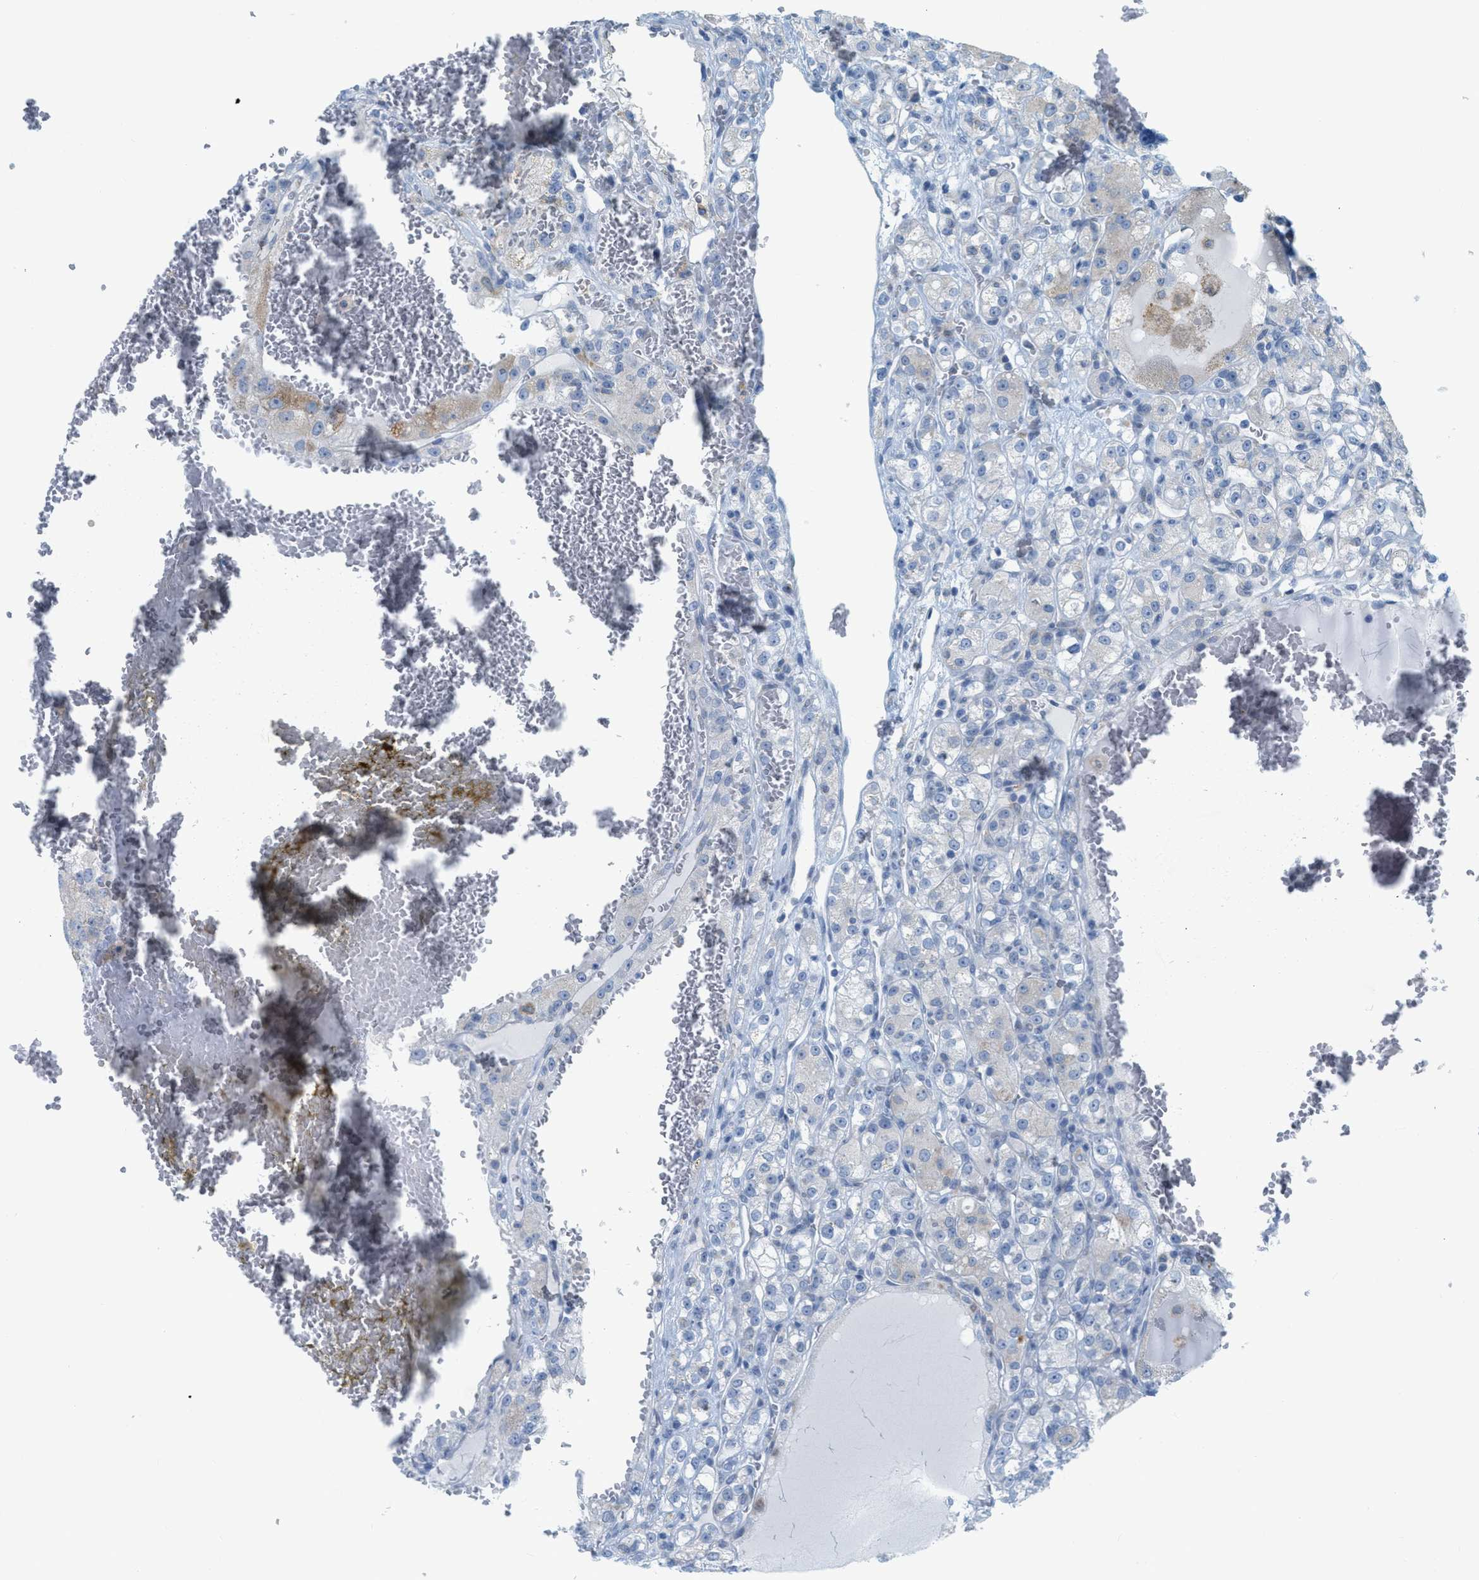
{"staining": {"intensity": "negative", "quantity": "none", "location": "none"}, "tissue": "renal cancer", "cell_type": "Tumor cells", "image_type": "cancer", "snomed": [{"axis": "morphology", "description": "Normal tissue, NOS"}, {"axis": "morphology", "description": "Adenocarcinoma, NOS"}, {"axis": "topography", "description": "Kidney"}], "caption": "An image of adenocarcinoma (renal) stained for a protein displays no brown staining in tumor cells.", "gene": "TEX264", "patient": {"sex": "male", "age": 61}}